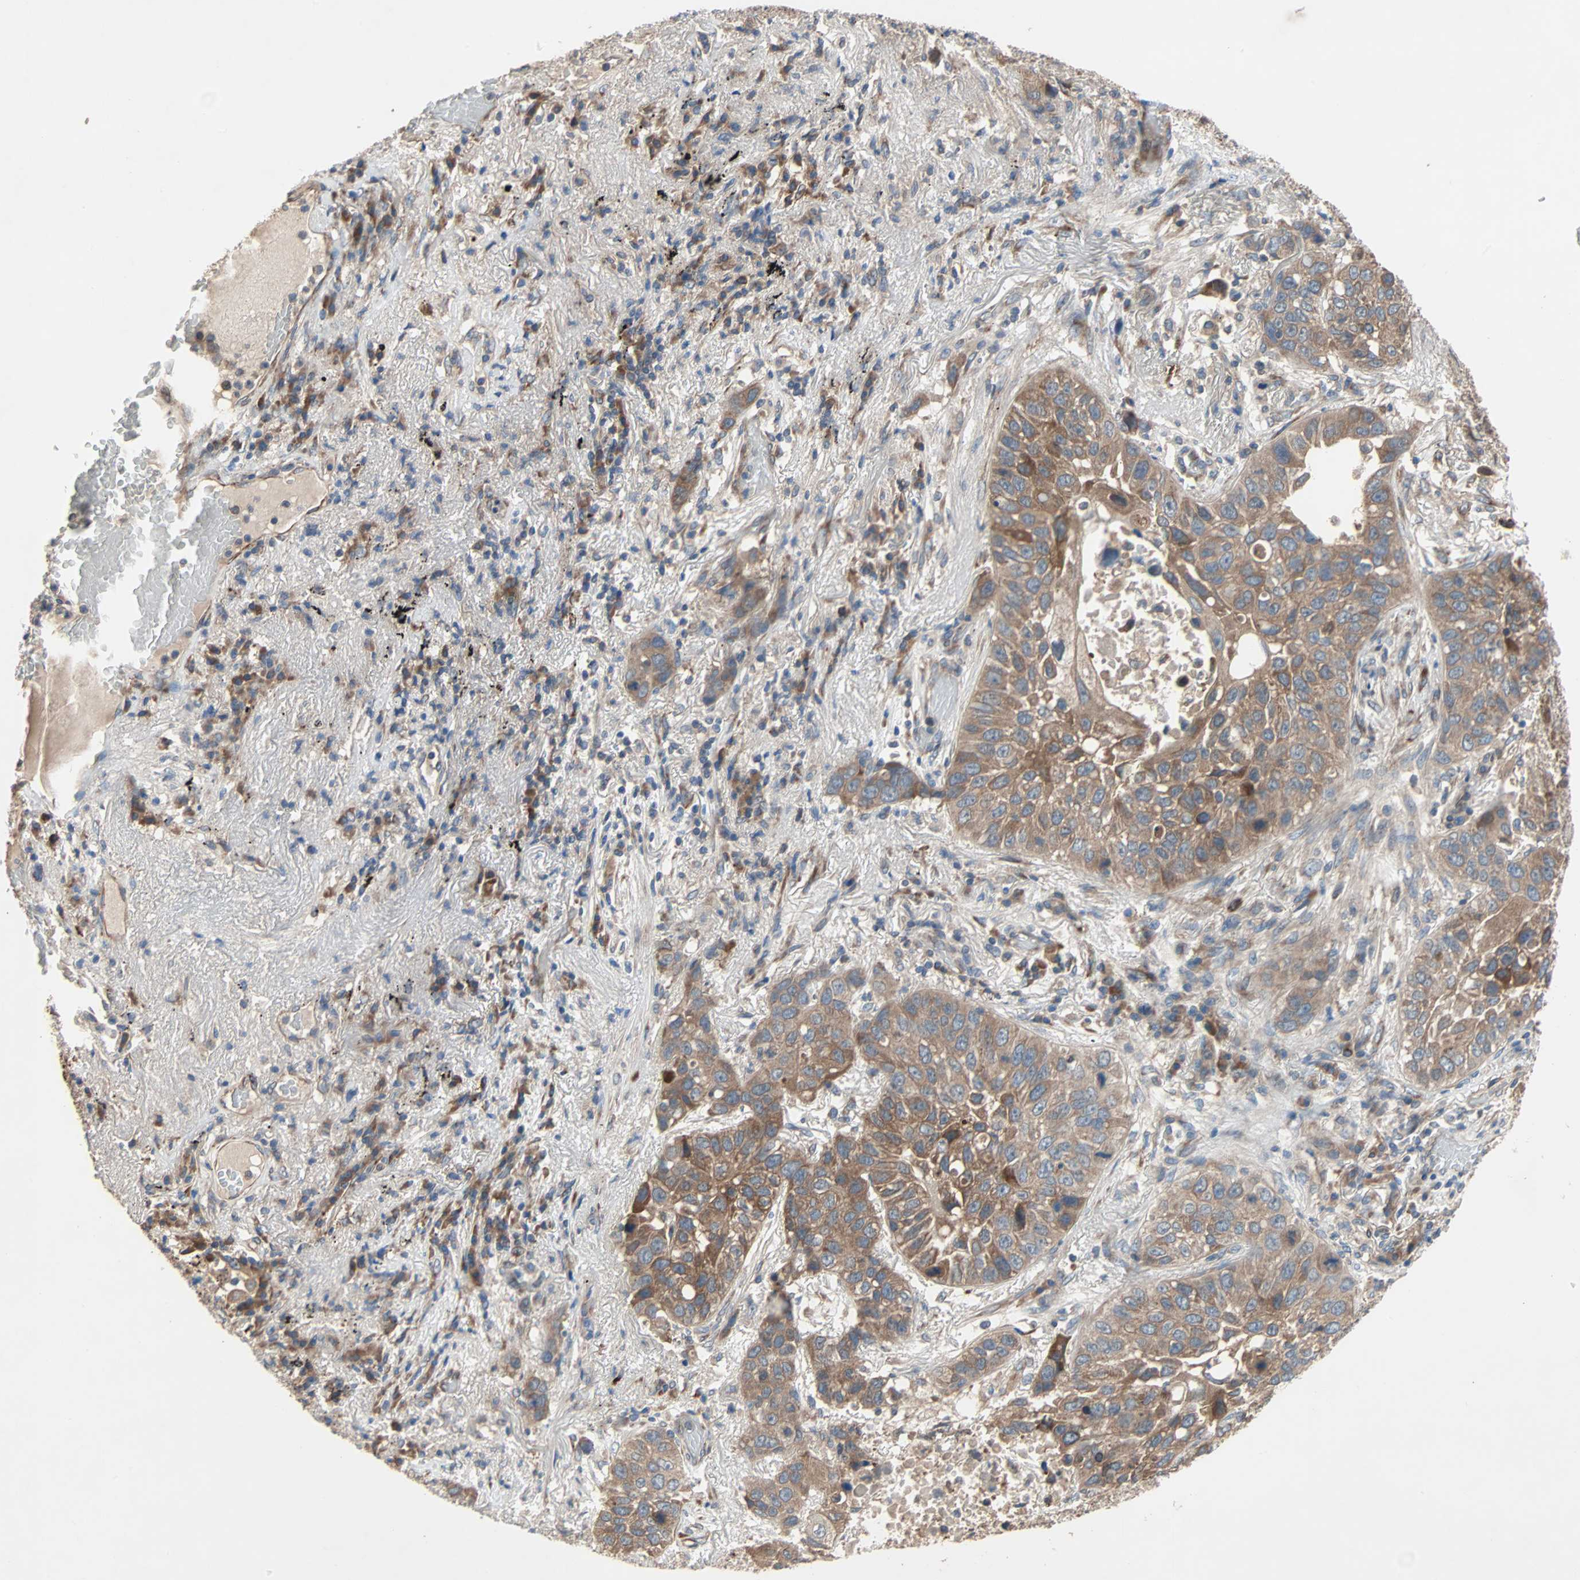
{"staining": {"intensity": "moderate", "quantity": ">75%", "location": "cytoplasmic/membranous"}, "tissue": "lung cancer", "cell_type": "Tumor cells", "image_type": "cancer", "snomed": [{"axis": "morphology", "description": "Squamous cell carcinoma, NOS"}, {"axis": "topography", "description": "Lung"}], "caption": "A histopathology image showing moderate cytoplasmic/membranous staining in about >75% of tumor cells in lung squamous cell carcinoma, as visualized by brown immunohistochemical staining.", "gene": "XYLT1", "patient": {"sex": "male", "age": 57}}